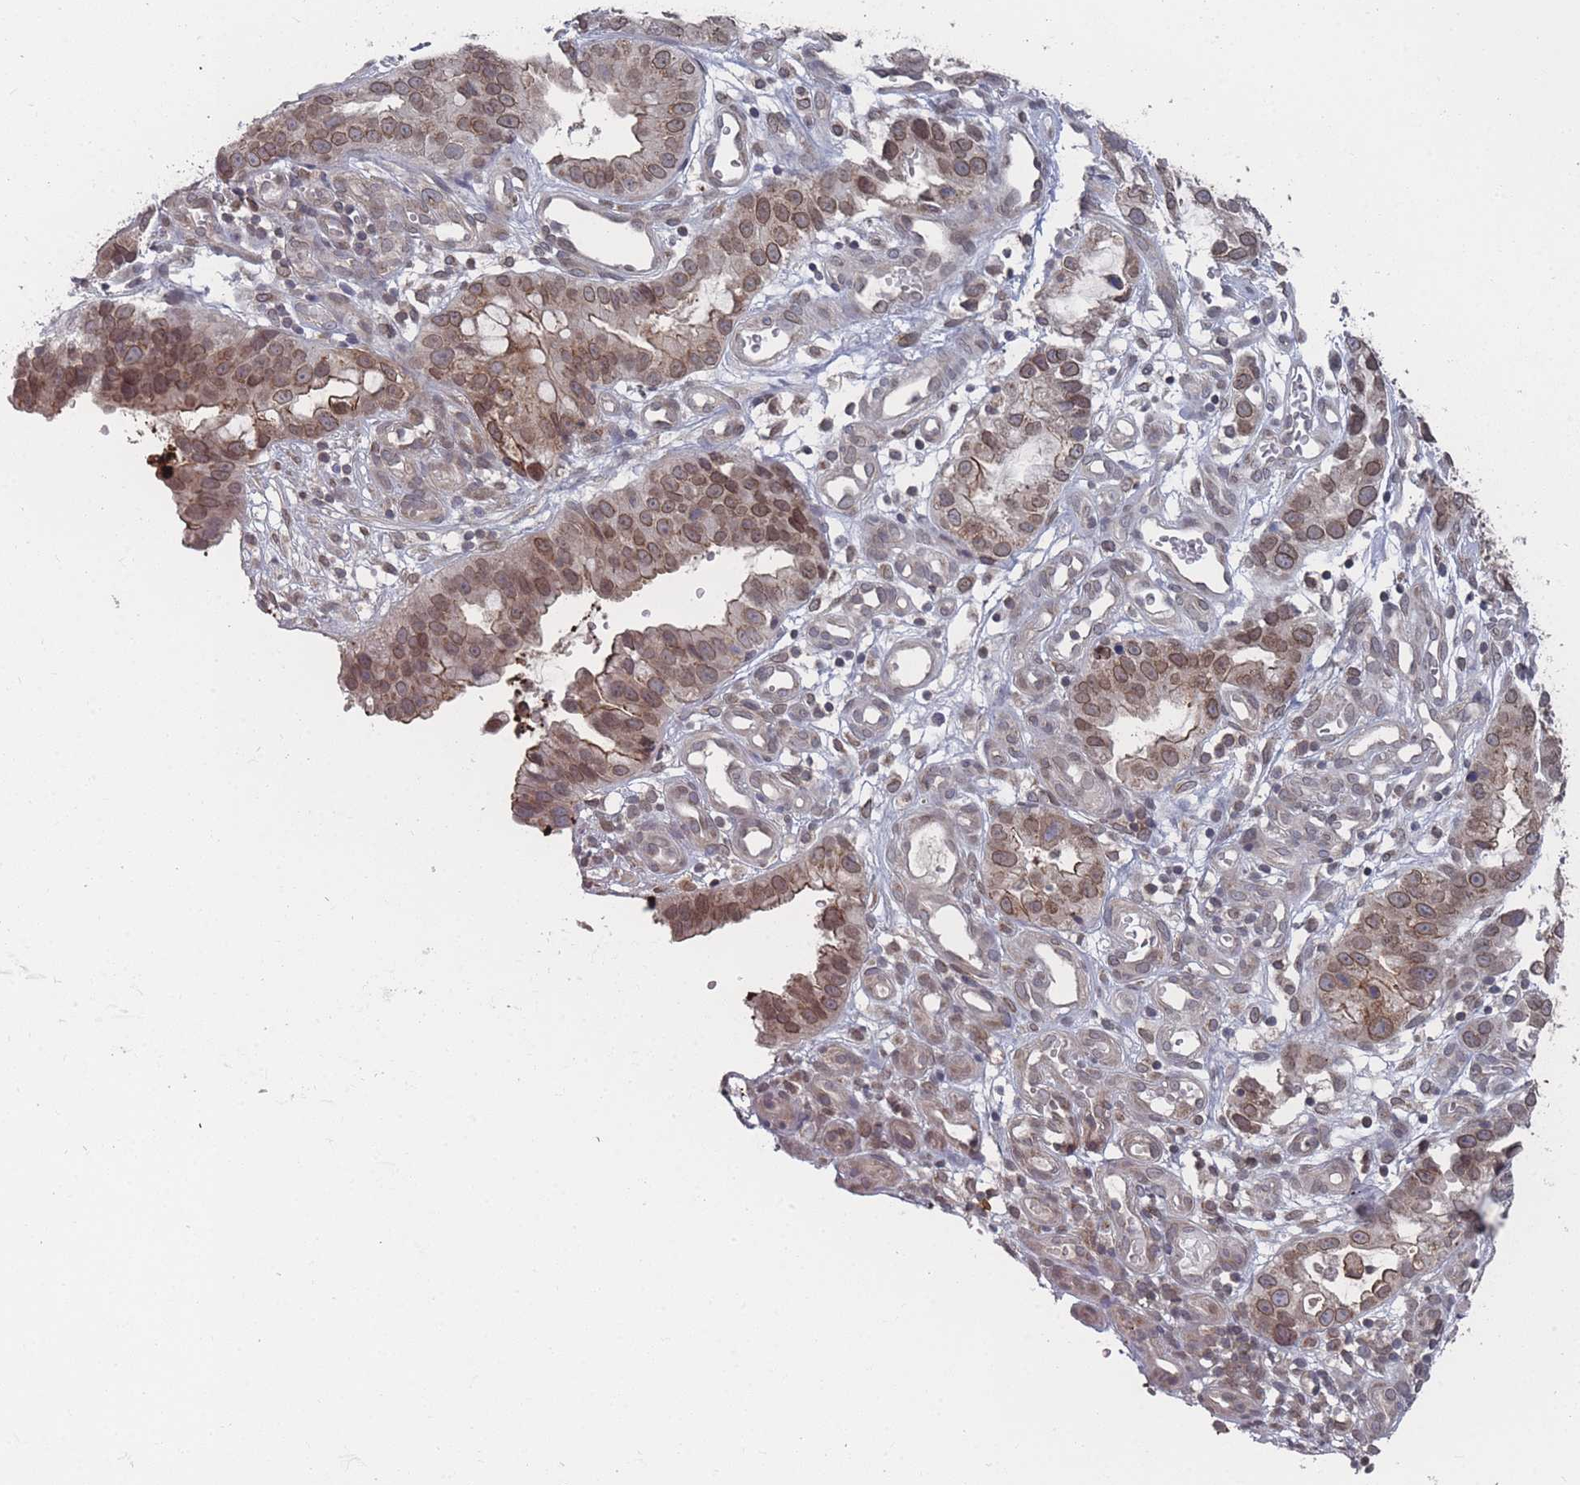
{"staining": {"intensity": "moderate", "quantity": ">75%", "location": "cytoplasmic/membranous,nuclear"}, "tissue": "stomach cancer", "cell_type": "Tumor cells", "image_type": "cancer", "snomed": [{"axis": "morphology", "description": "Adenocarcinoma, NOS"}, {"axis": "topography", "description": "Stomach"}], "caption": "Immunohistochemistry histopathology image of neoplastic tissue: human stomach adenocarcinoma stained using IHC exhibits medium levels of moderate protein expression localized specifically in the cytoplasmic/membranous and nuclear of tumor cells, appearing as a cytoplasmic/membranous and nuclear brown color.", "gene": "TBC1D25", "patient": {"sex": "male", "age": 55}}